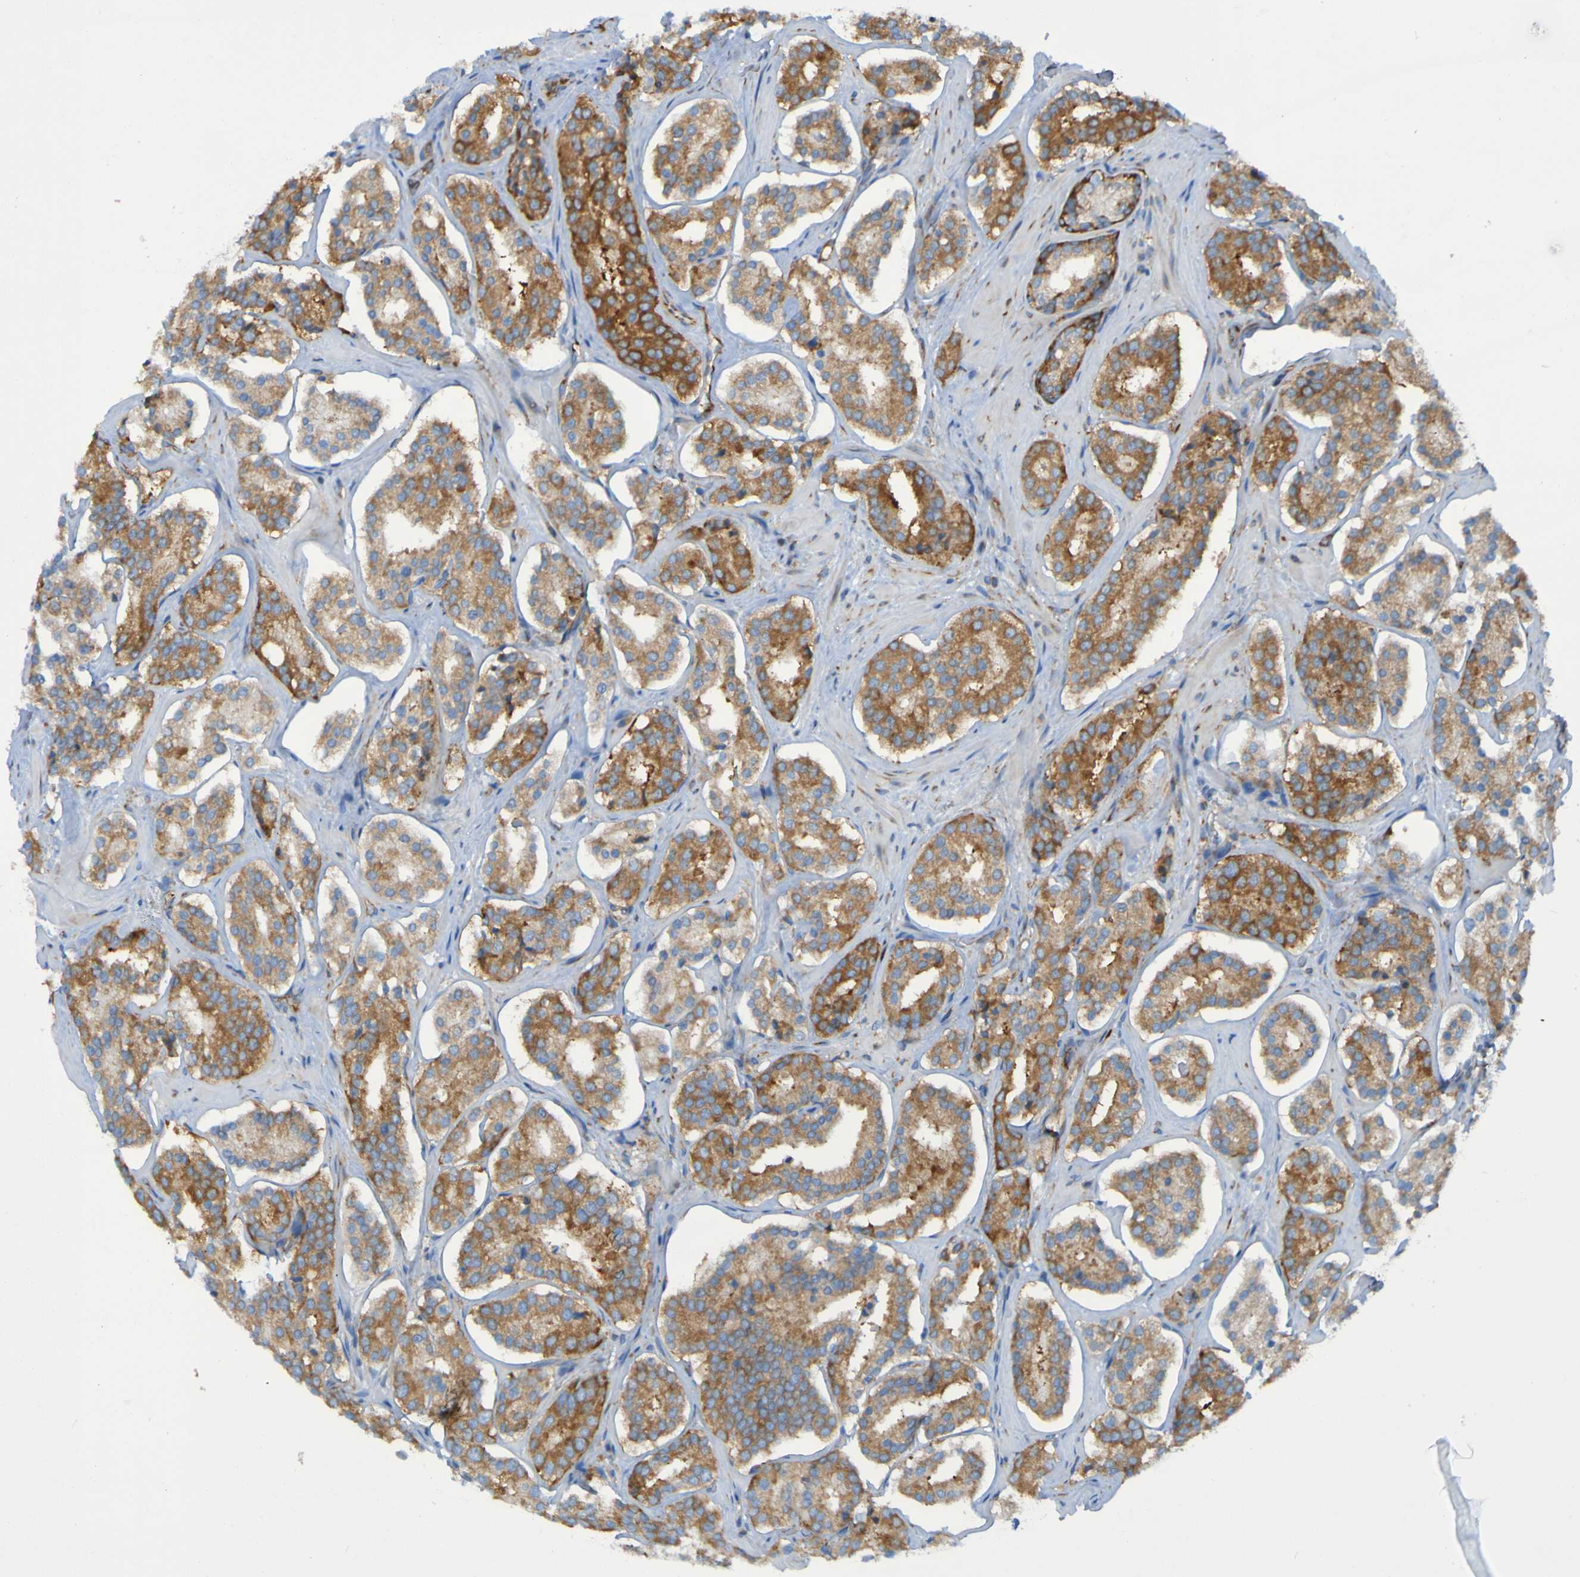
{"staining": {"intensity": "moderate", "quantity": ">75%", "location": "cytoplasmic/membranous"}, "tissue": "prostate cancer", "cell_type": "Tumor cells", "image_type": "cancer", "snomed": [{"axis": "morphology", "description": "Adenocarcinoma, High grade"}, {"axis": "topography", "description": "Prostate"}], "caption": "Brown immunohistochemical staining in human prostate cancer displays moderate cytoplasmic/membranous staining in approximately >75% of tumor cells.", "gene": "RPL10", "patient": {"sex": "male", "age": 60}}